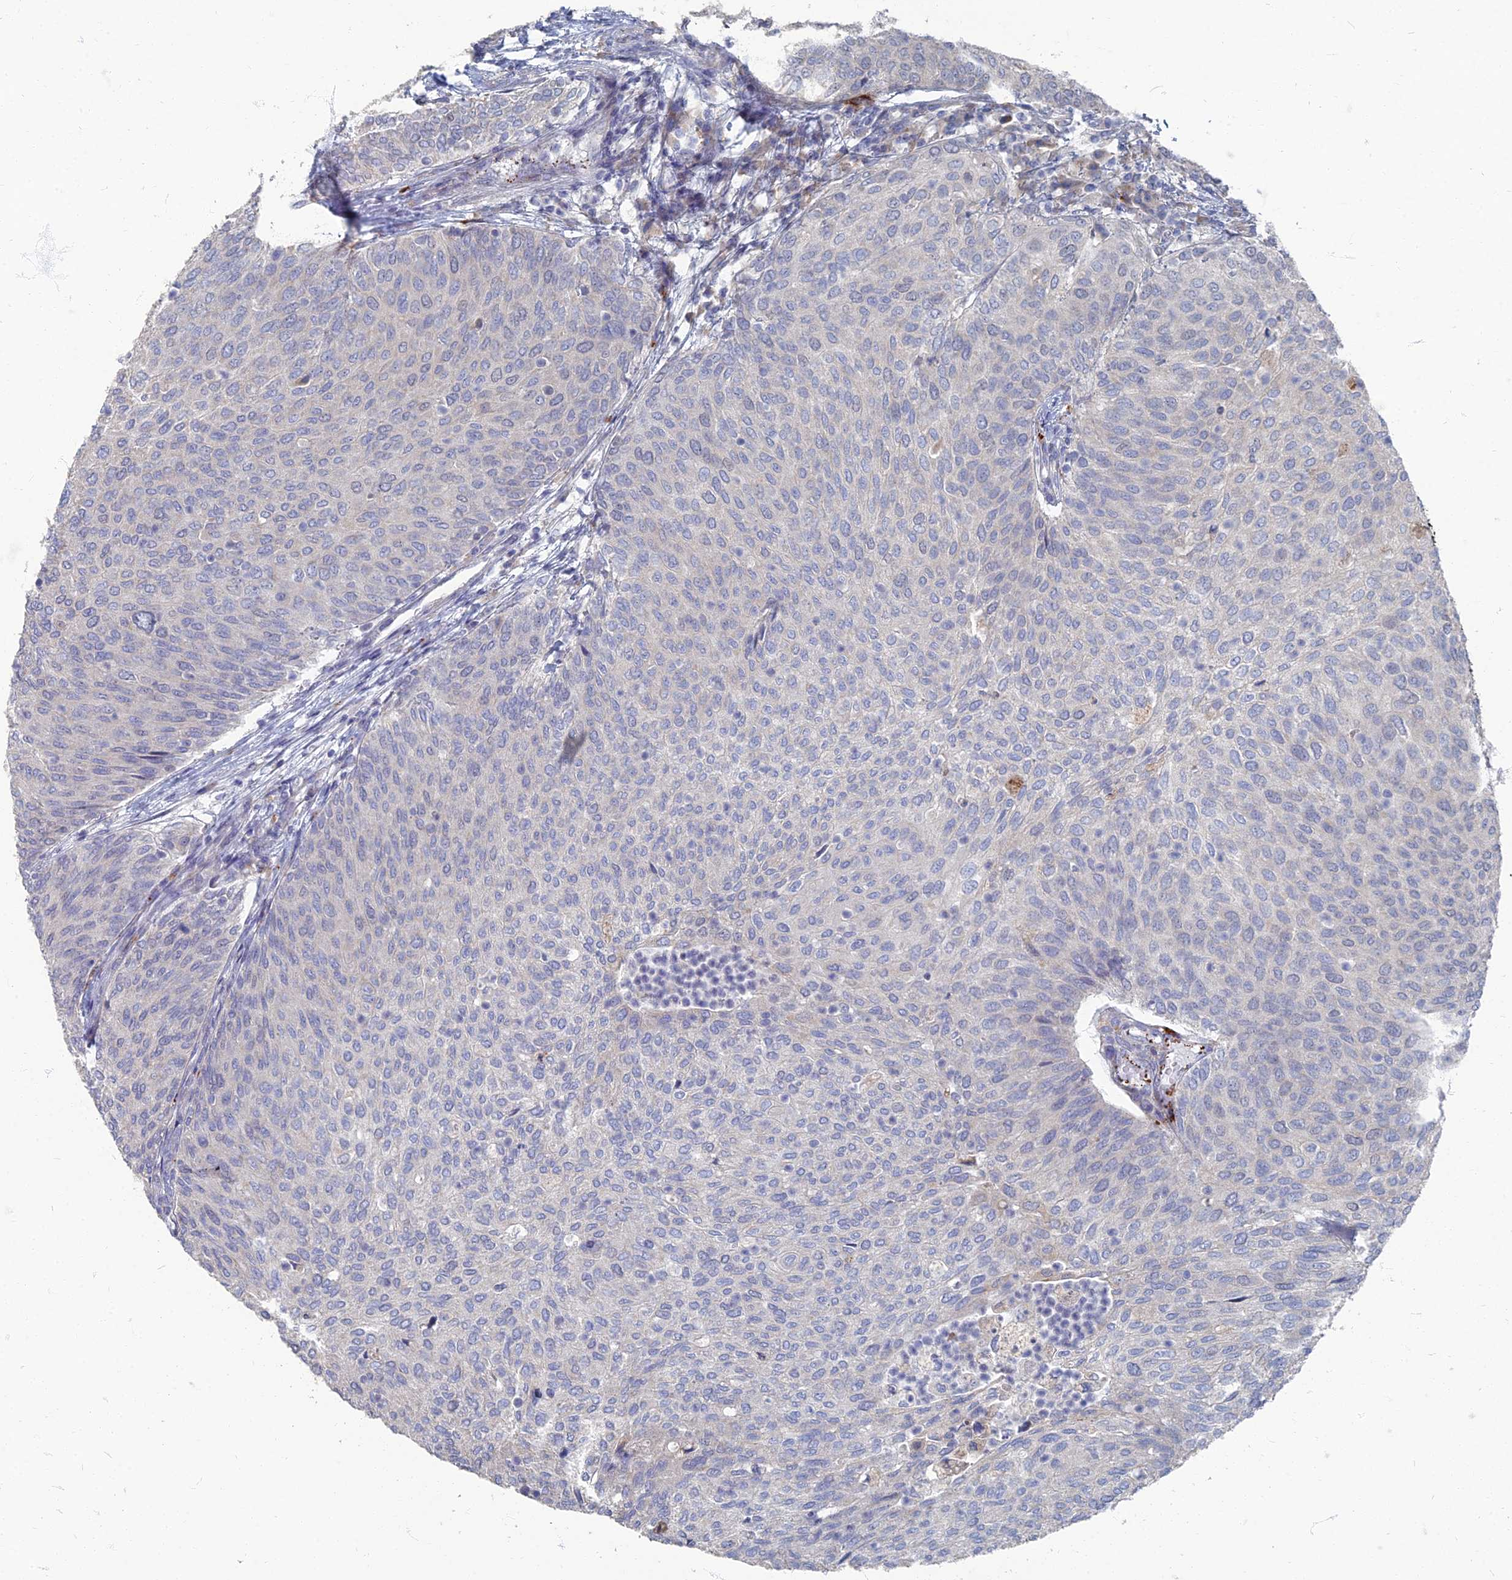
{"staining": {"intensity": "negative", "quantity": "none", "location": "none"}, "tissue": "urothelial cancer", "cell_type": "Tumor cells", "image_type": "cancer", "snomed": [{"axis": "morphology", "description": "Urothelial carcinoma, Low grade"}, {"axis": "topography", "description": "Urinary bladder"}], "caption": "DAB (3,3'-diaminobenzidine) immunohistochemical staining of human urothelial cancer displays no significant staining in tumor cells. Nuclei are stained in blue.", "gene": "TMEM128", "patient": {"sex": "female", "age": 79}}